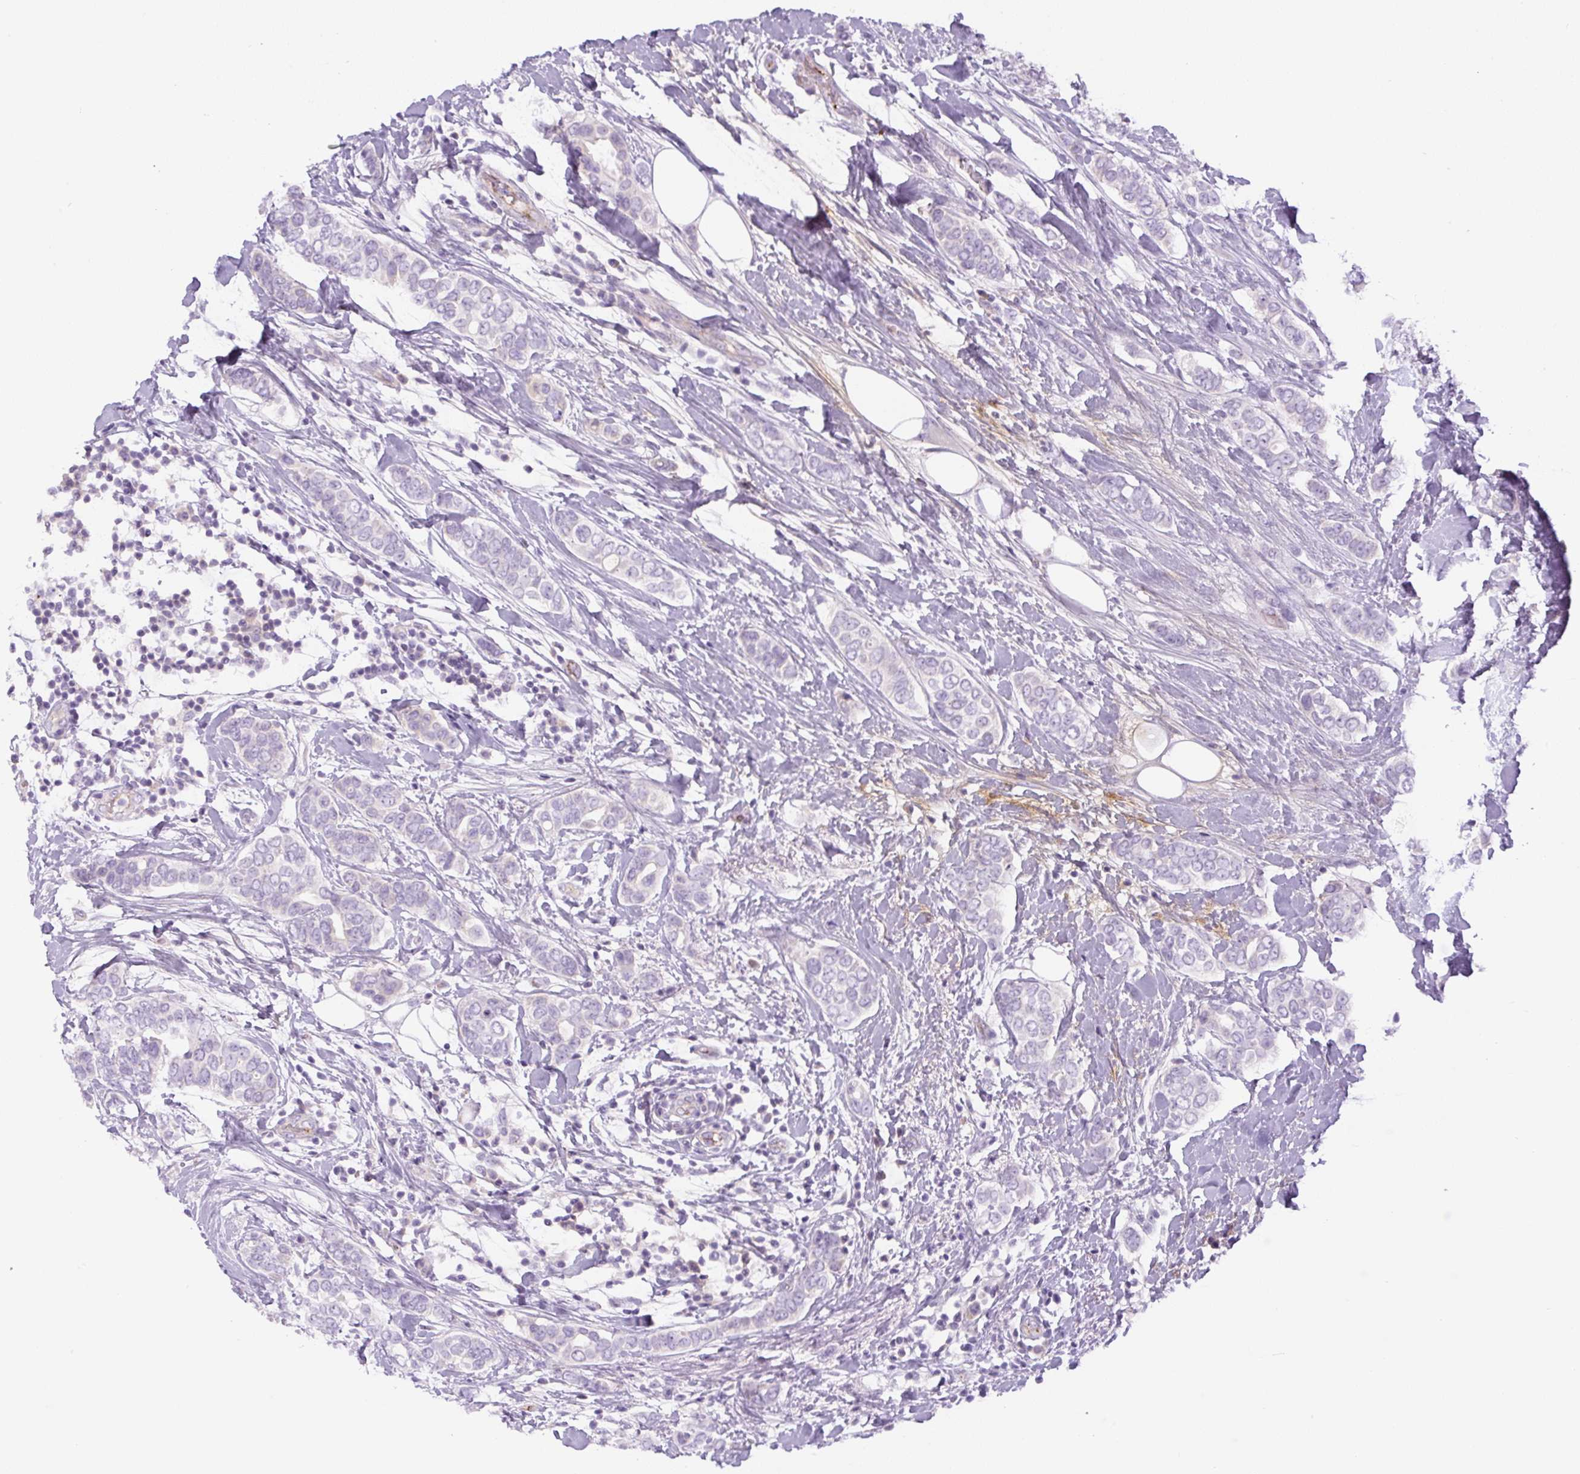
{"staining": {"intensity": "negative", "quantity": "none", "location": "none"}, "tissue": "breast cancer", "cell_type": "Tumor cells", "image_type": "cancer", "snomed": [{"axis": "morphology", "description": "Lobular carcinoma"}, {"axis": "topography", "description": "Breast"}], "caption": "IHC photomicrograph of human breast cancer (lobular carcinoma) stained for a protein (brown), which demonstrates no positivity in tumor cells.", "gene": "RSPO4", "patient": {"sex": "female", "age": 51}}